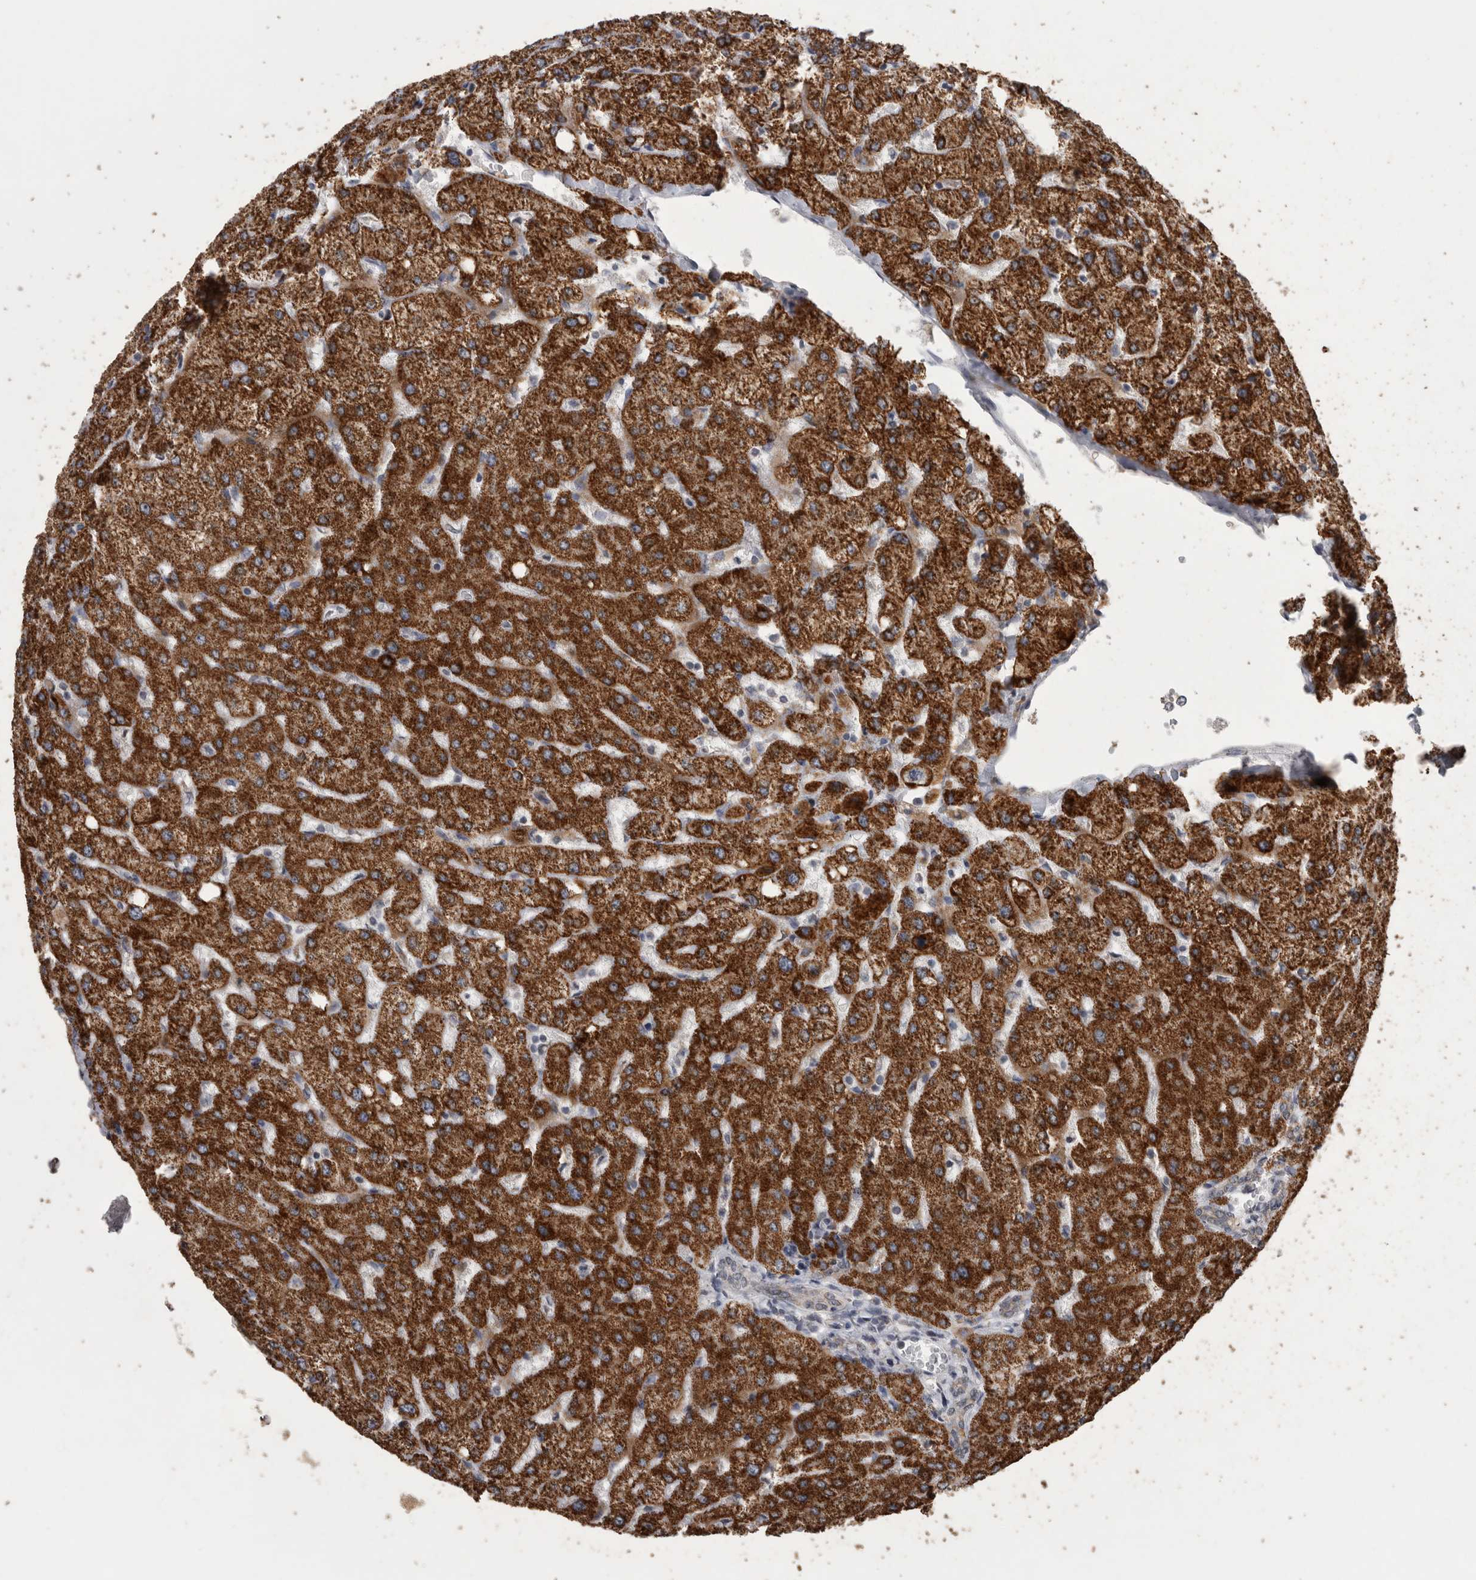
{"staining": {"intensity": "weak", "quantity": "<25%", "location": "cytoplasmic/membranous"}, "tissue": "liver", "cell_type": "Cholangiocytes", "image_type": "normal", "snomed": [{"axis": "morphology", "description": "Normal tissue, NOS"}, {"axis": "topography", "description": "Liver"}], "caption": "Immunohistochemistry of benign liver exhibits no positivity in cholangiocytes.", "gene": "ACADM", "patient": {"sex": "female", "age": 54}}